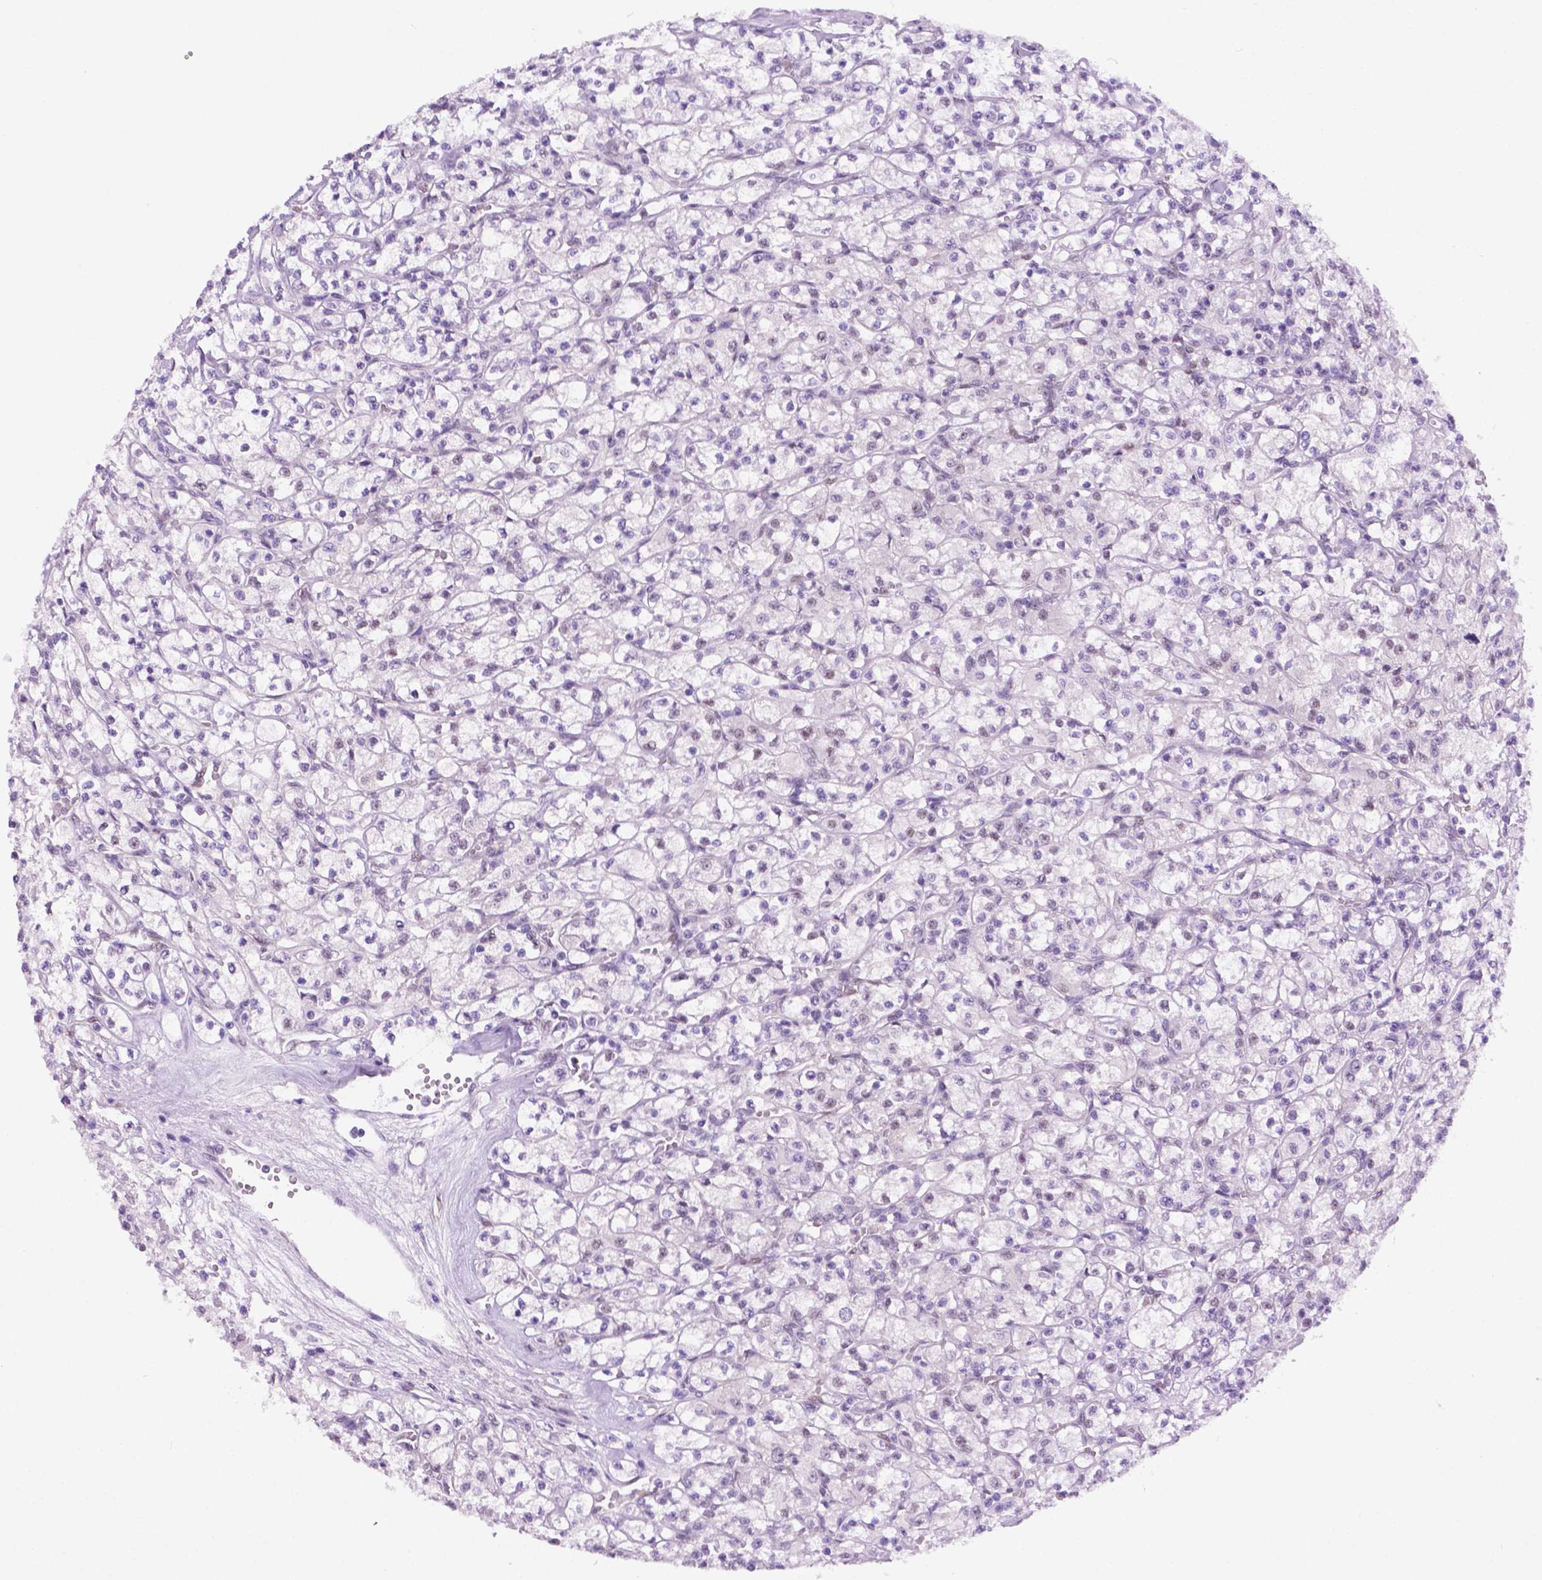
{"staining": {"intensity": "moderate", "quantity": "<25%", "location": "nuclear"}, "tissue": "renal cancer", "cell_type": "Tumor cells", "image_type": "cancer", "snomed": [{"axis": "morphology", "description": "Adenocarcinoma, NOS"}, {"axis": "topography", "description": "Kidney"}], "caption": "The immunohistochemical stain labels moderate nuclear expression in tumor cells of renal adenocarcinoma tissue. (DAB IHC with brightfield microscopy, high magnification).", "gene": "ERF", "patient": {"sex": "female", "age": 70}}